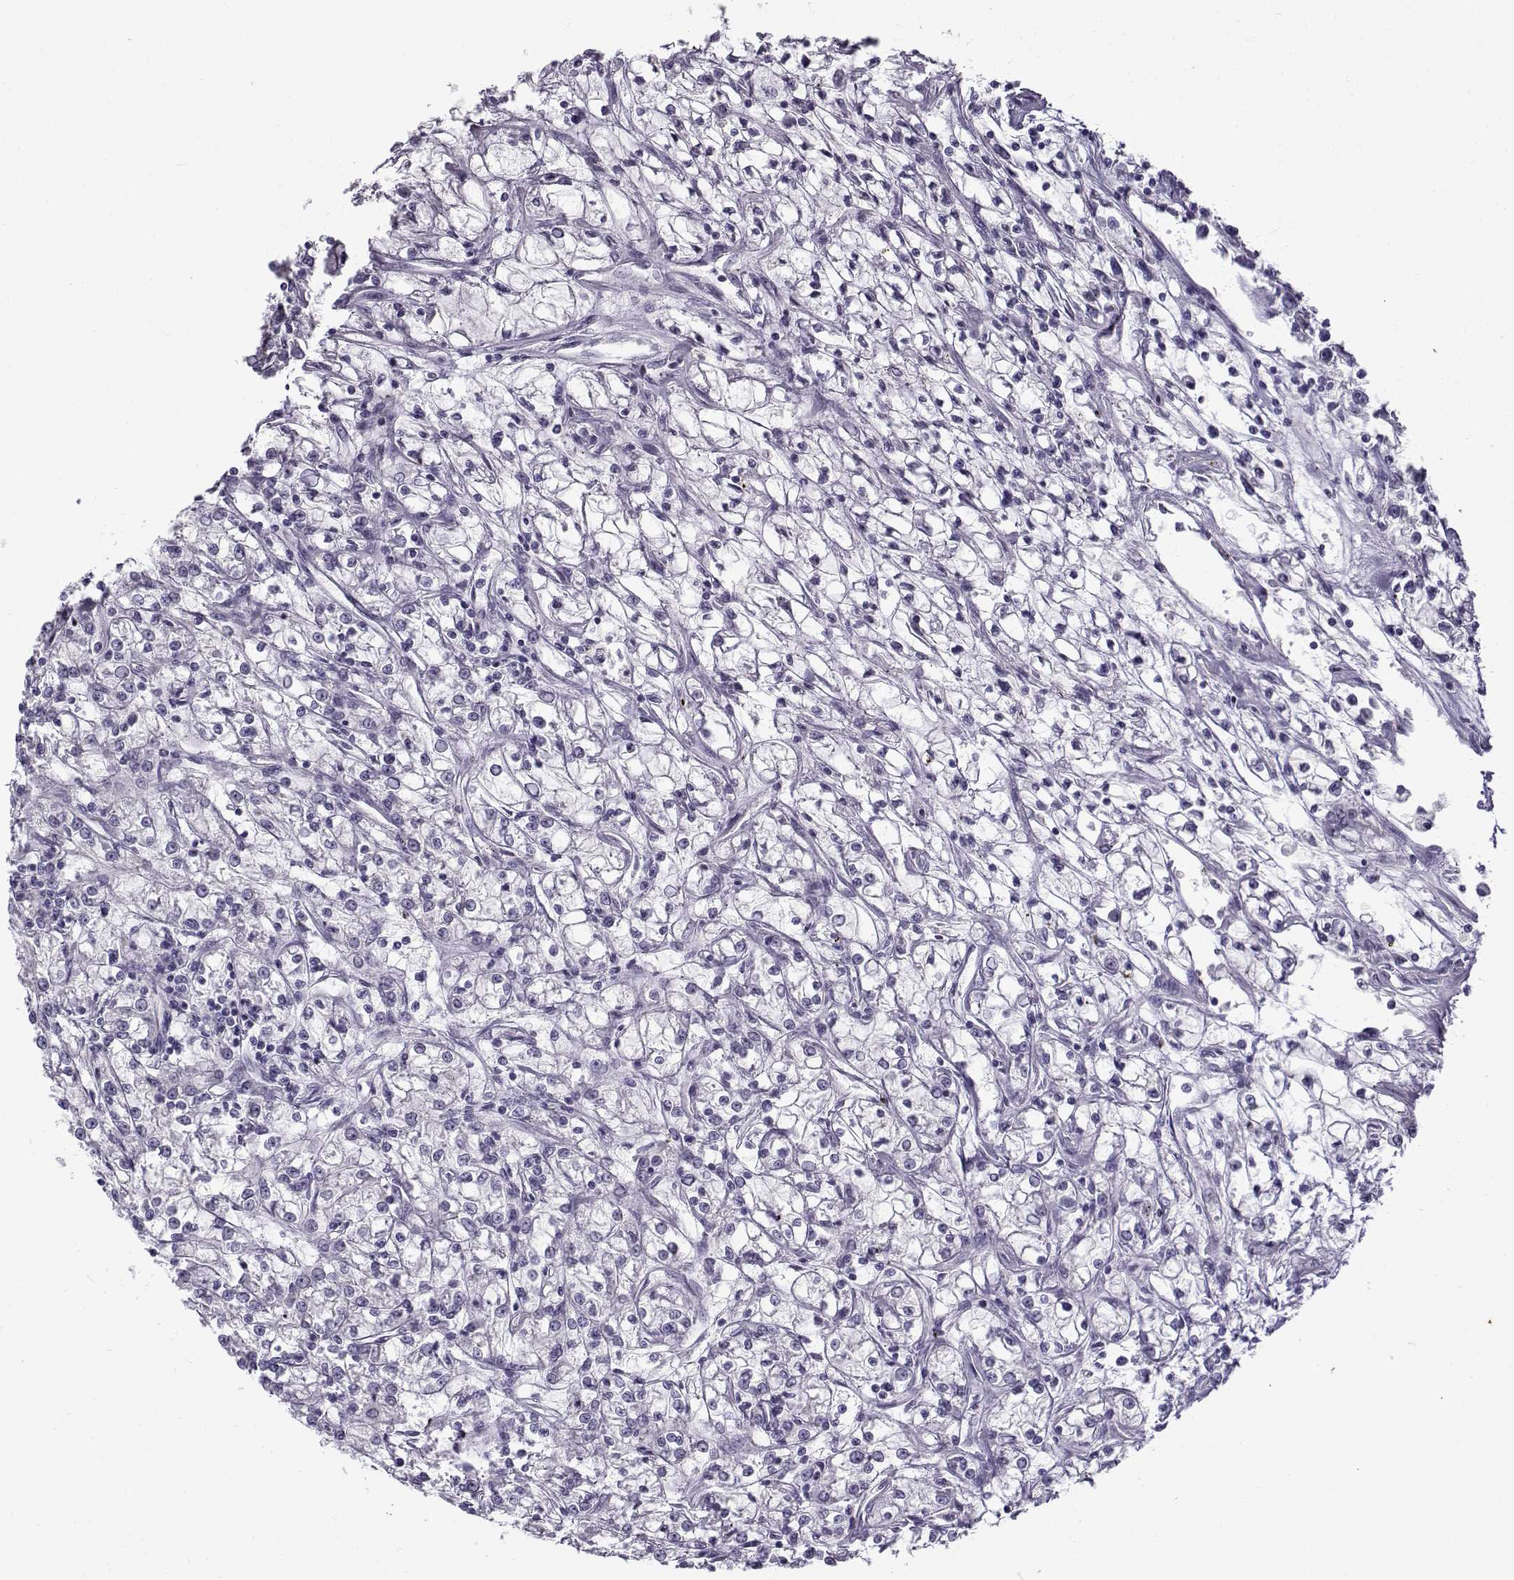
{"staining": {"intensity": "negative", "quantity": "none", "location": "none"}, "tissue": "renal cancer", "cell_type": "Tumor cells", "image_type": "cancer", "snomed": [{"axis": "morphology", "description": "Adenocarcinoma, NOS"}, {"axis": "topography", "description": "Kidney"}], "caption": "High magnification brightfield microscopy of renal adenocarcinoma stained with DAB (brown) and counterstained with hematoxylin (blue): tumor cells show no significant expression.", "gene": "TEX55", "patient": {"sex": "female", "age": 59}}